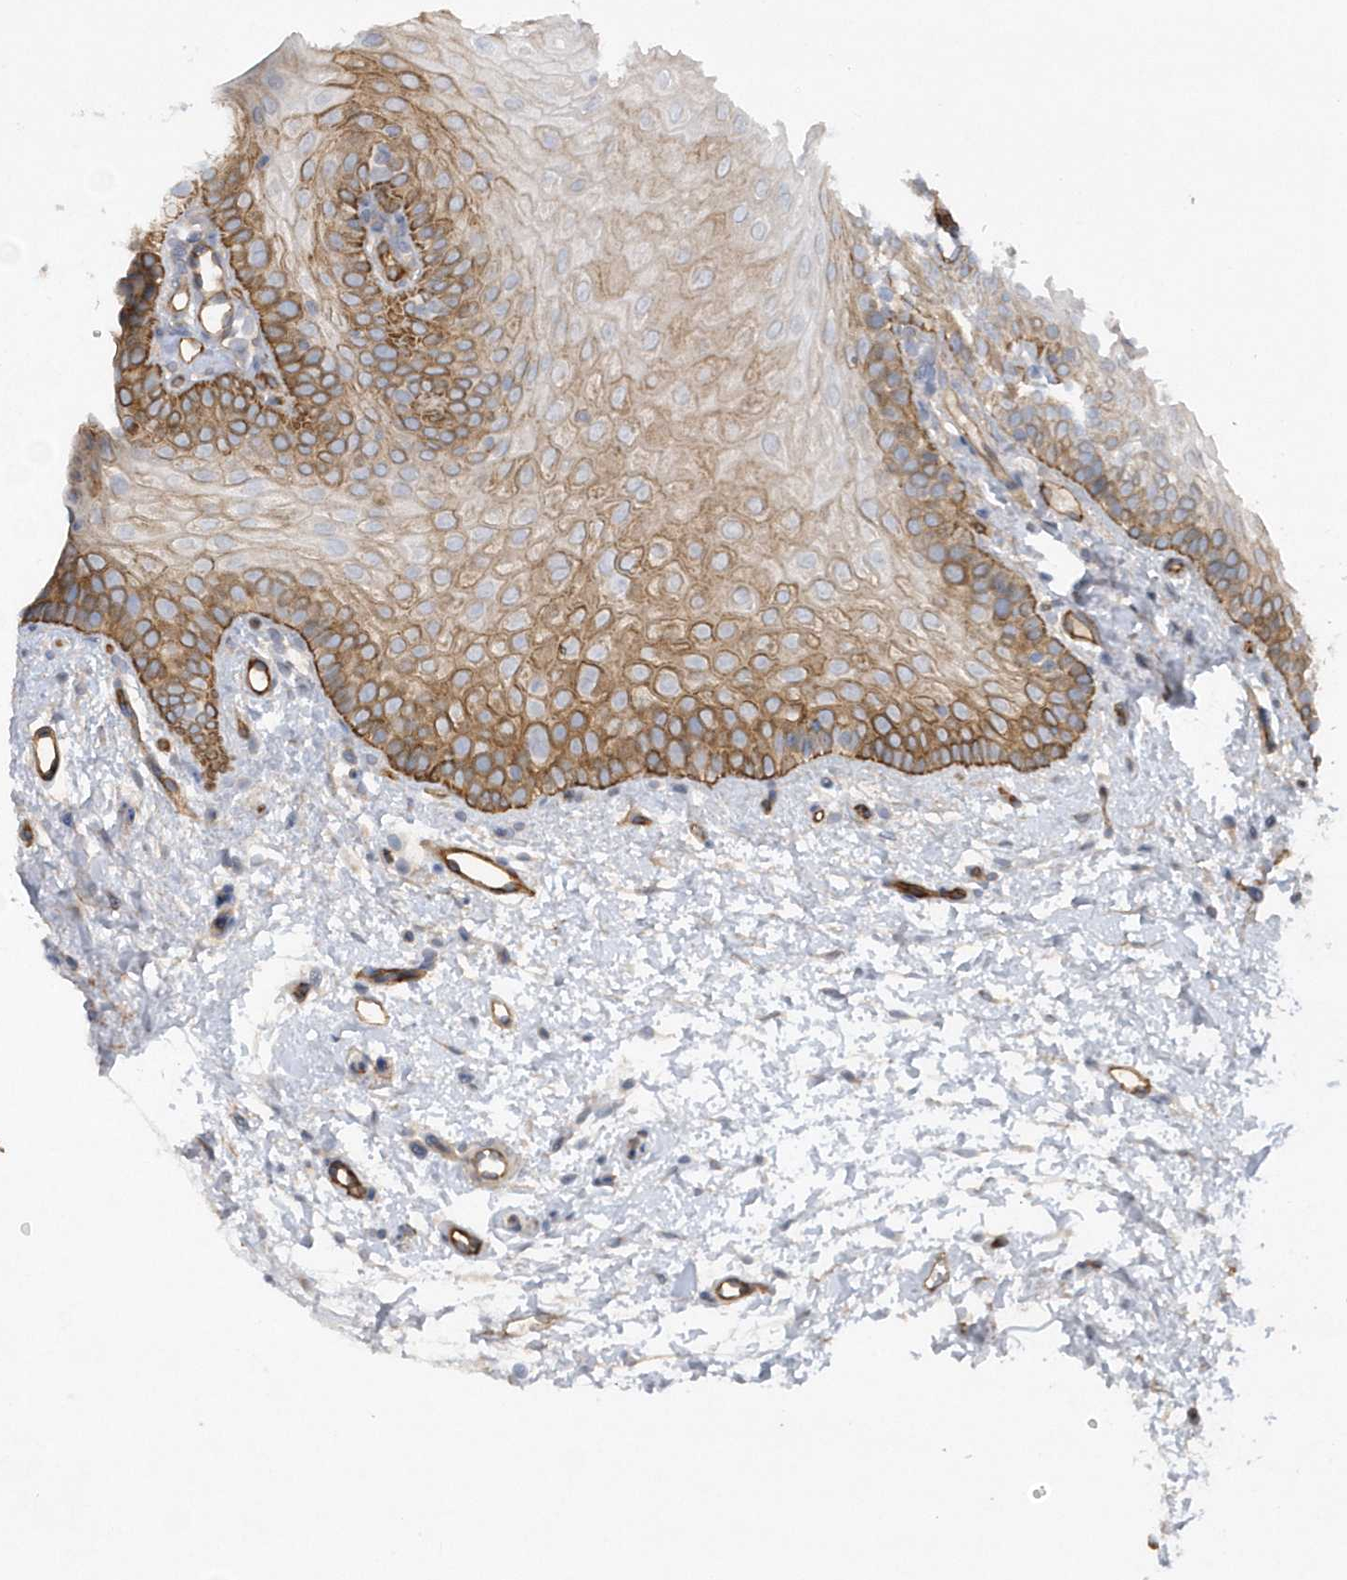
{"staining": {"intensity": "moderate", "quantity": ">75%", "location": "cytoplasmic/membranous"}, "tissue": "oral mucosa", "cell_type": "Squamous epithelial cells", "image_type": "normal", "snomed": [{"axis": "morphology", "description": "Normal tissue, NOS"}, {"axis": "topography", "description": "Oral tissue"}], "caption": "Approximately >75% of squamous epithelial cells in normal human oral mucosa display moderate cytoplasmic/membranous protein staining as visualized by brown immunohistochemical staining.", "gene": "RAI14", "patient": {"sex": "female", "age": 68}}